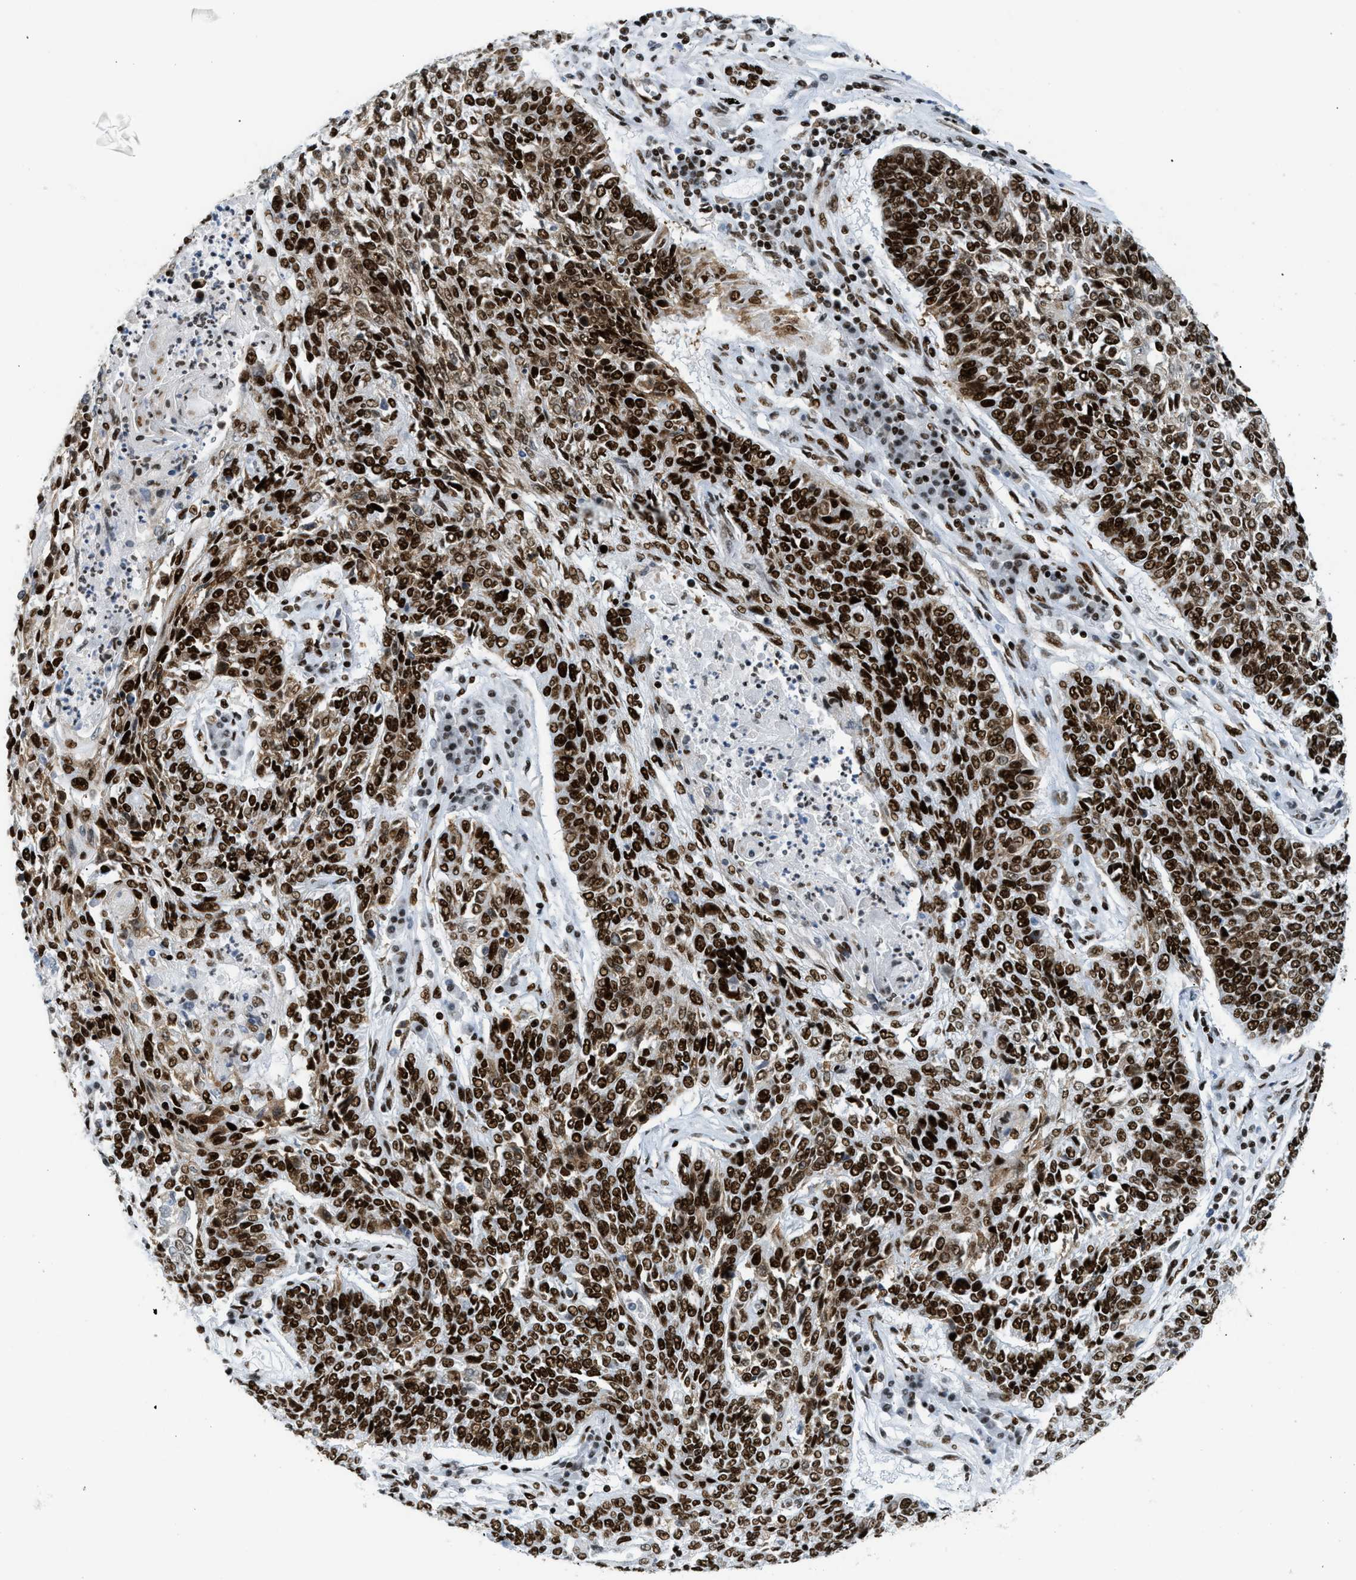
{"staining": {"intensity": "strong", "quantity": ">75%", "location": "cytoplasmic/membranous,nuclear"}, "tissue": "lung cancer", "cell_type": "Tumor cells", "image_type": "cancer", "snomed": [{"axis": "morphology", "description": "Normal tissue, NOS"}, {"axis": "morphology", "description": "Squamous cell carcinoma, NOS"}, {"axis": "topography", "description": "Cartilage tissue"}, {"axis": "topography", "description": "Bronchus"}, {"axis": "topography", "description": "Lung"}], "caption": "Tumor cells reveal high levels of strong cytoplasmic/membranous and nuclear expression in approximately >75% of cells in lung cancer.", "gene": "PIF1", "patient": {"sex": "female", "age": 49}}